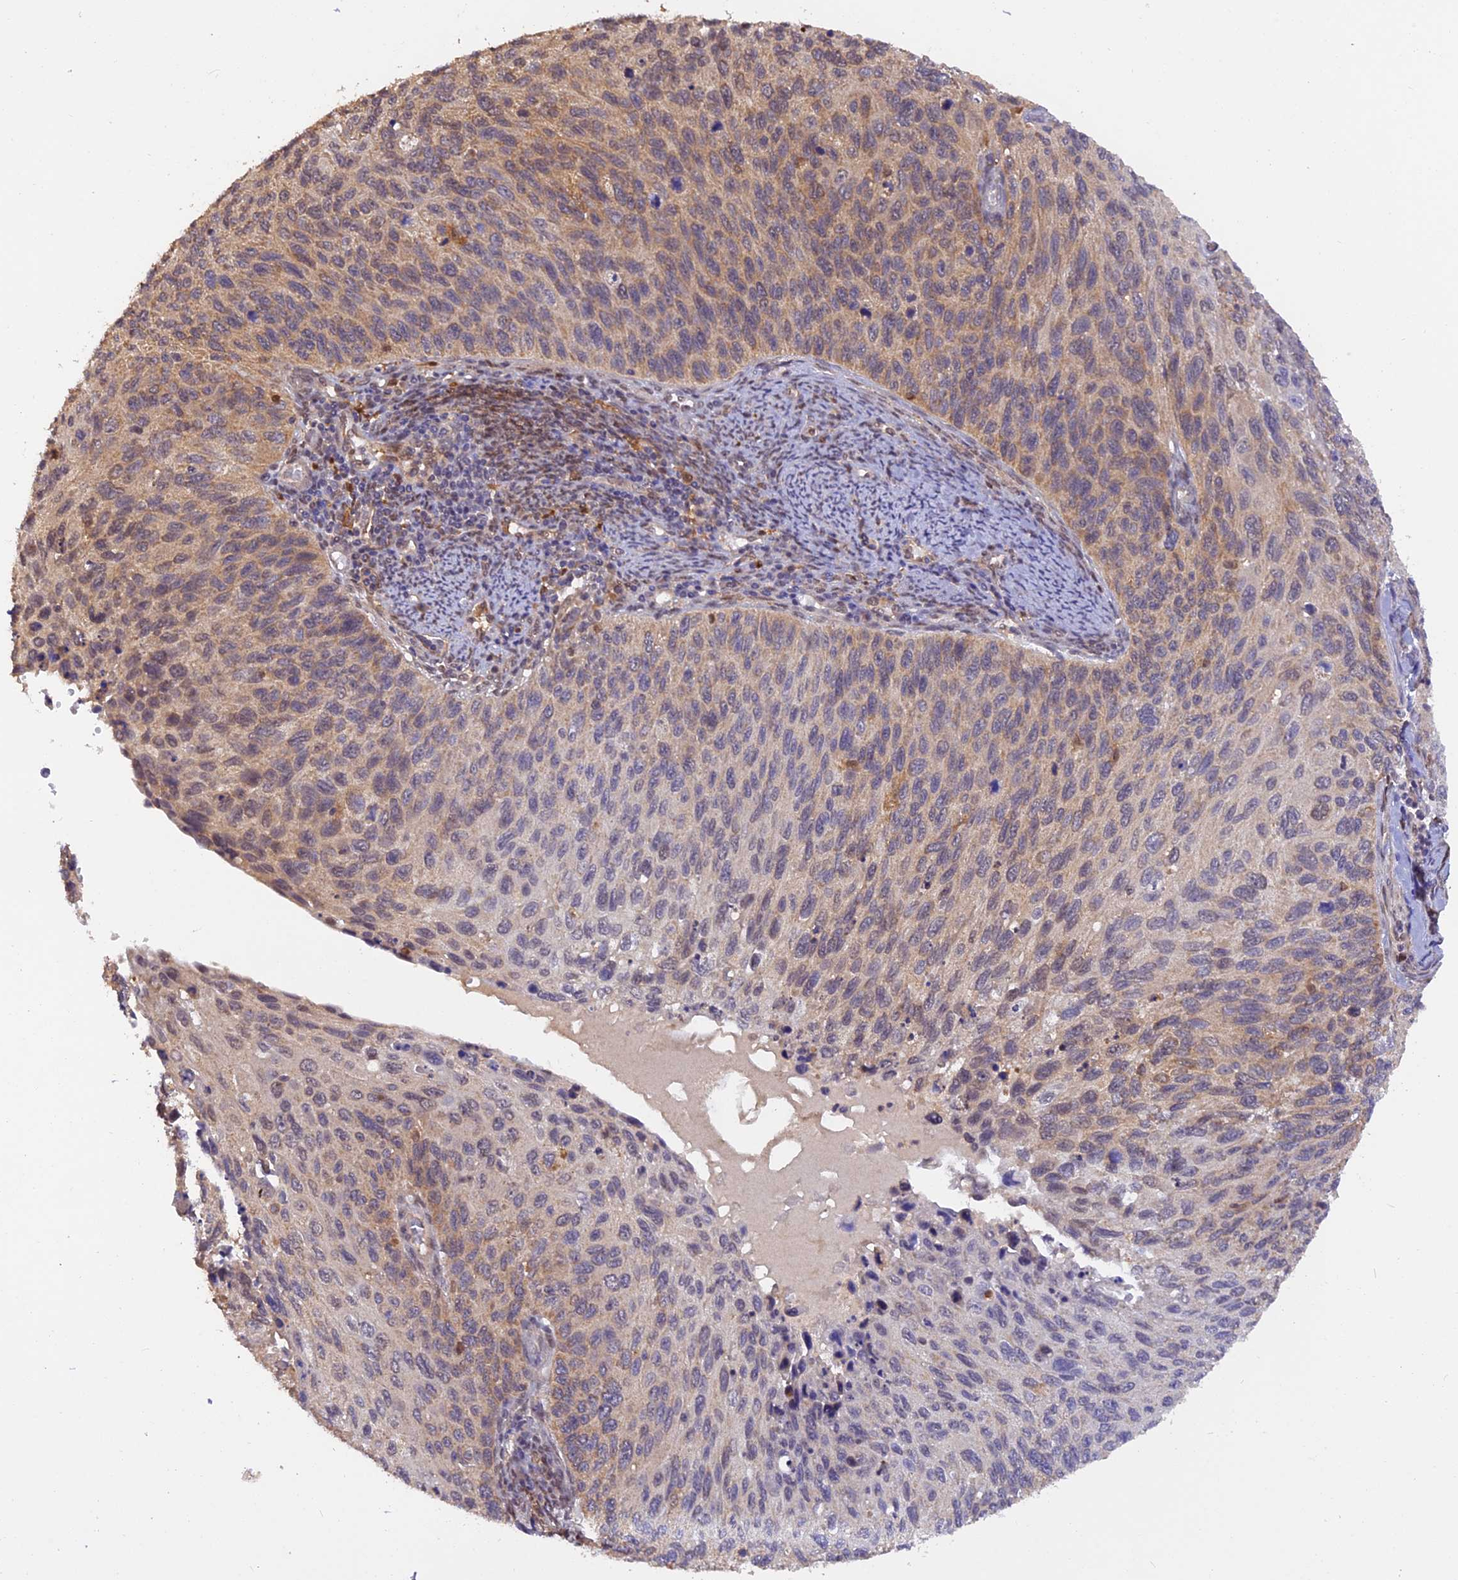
{"staining": {"intensity": "weak", "quantity": "25%-75%", "location": "cytoplasmic/membranous"}, "tissue": "cervical cancer", "cell_type": "Tumor cells", "image_type": "cancer", "snomed": [{"axis": "morphology", "description": "Squamous cell carcinoma, NOS"}, {"axis": "topography", "description": "Cervix"}], "caption": "A brown stain labels weak cytoplasmic/membranous staining of a protein in human cervical cancer tumor cells.", "gene": "MNS1", "patient": {"sex": "female", "age": 70}}